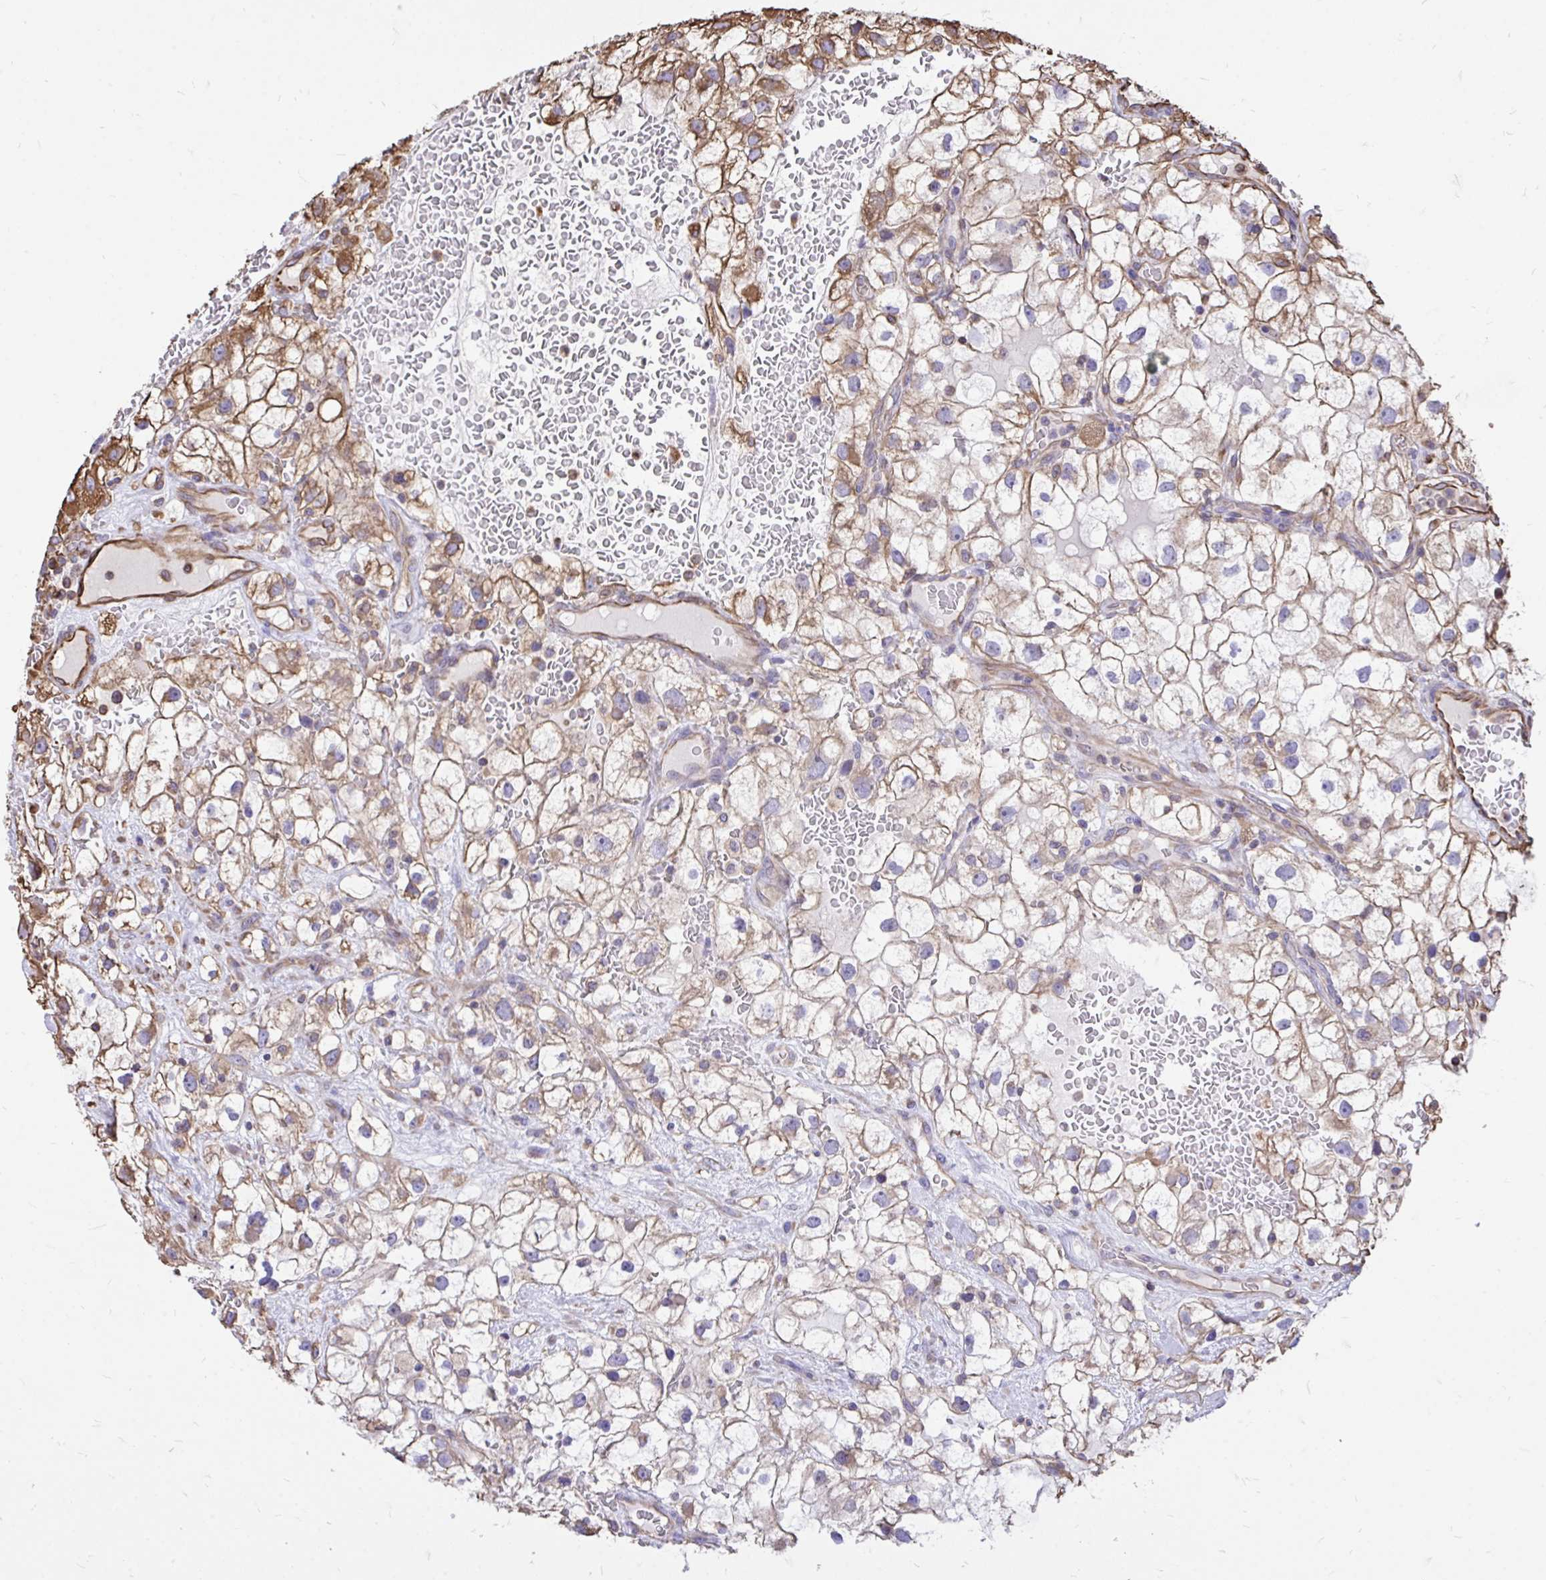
{"staining": {"intensity": "moderate", "quantity": "<25%", "location": "cytoplasmic/membranous"}, "tissue": "renal cancer", "cell_type": "Tumor cells", "image_type": "cancer", "snomed": [{"axis": "morphology", "description": "Adenocarcinoma, NOS"}, {"axis": "topography", "description": "Kidney"}], "caption": "Immunohistochemical staining of human renal cancer displays low levels of moderate cytoplasmic/membranous protein staining in approximately <25% of tumor cells. (DAB (3,3'-diaminobenzidine) IHC, brown staining for protein, blue staining for nuclei).", "gene": "RNF103", "patient": {"sex": "male", "age": 59}}